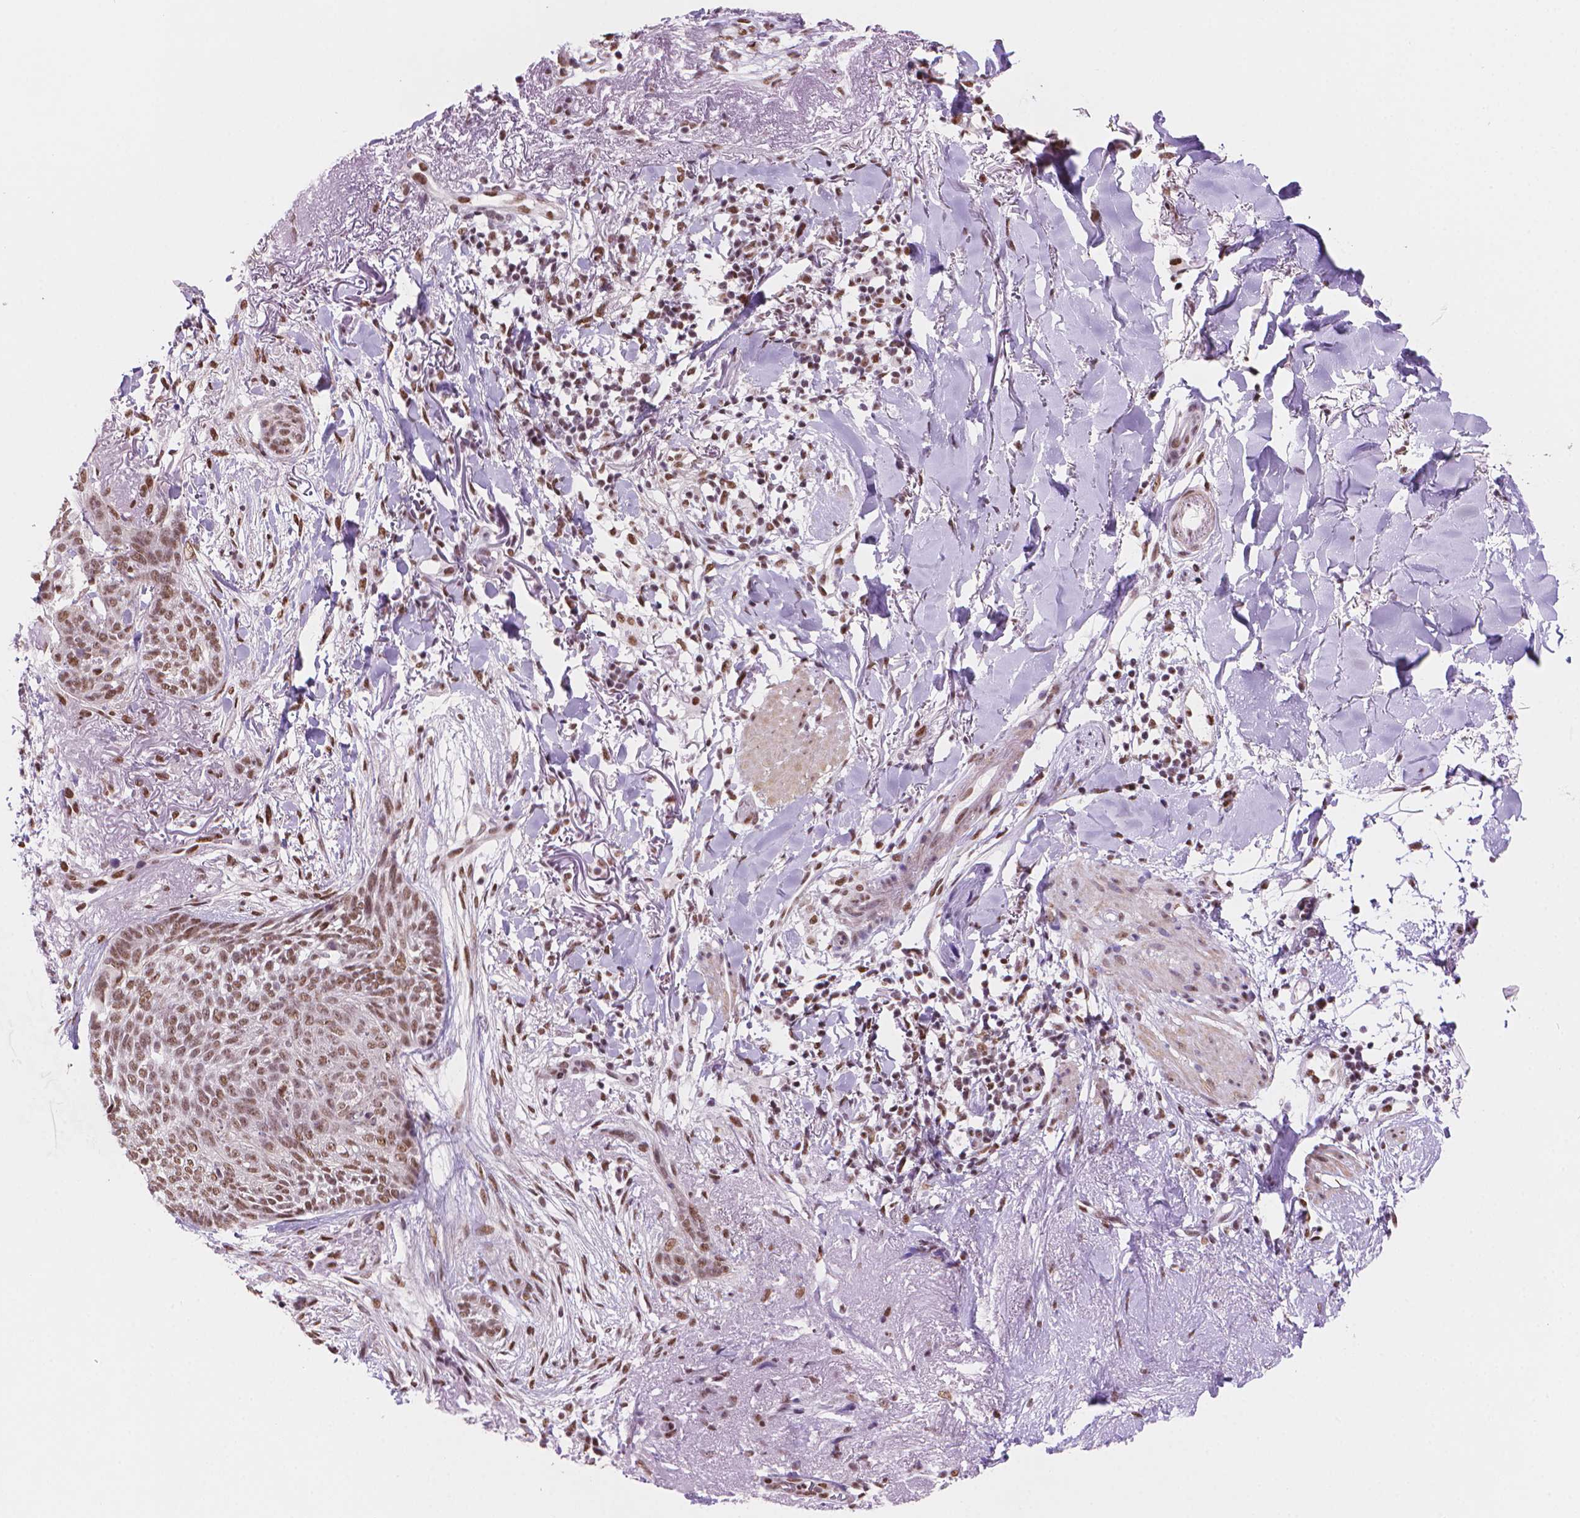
{"staining": {"intensity": "moderate", "quantity": ">75%", "location": "nuclear"}, "tissue": "skin cancer", "cell_type": "Tumor cells", "image_type": "cancer", "snomed": [{"axis": "morphology", "description": "Normal tissue, NOS"}, {"axis": "morphology", "description": "Basal cell carcinoma"}, {"axis": "topography", "description": "Skin"}], "caption": "Approximately >75% of tumor cells in human skin cancer demonstrate moderate nuclear protein expression as visualized by brown immunohistochemical staining.", "gene": "UBN1", "patient": {"sex": "male", "age": 84}}